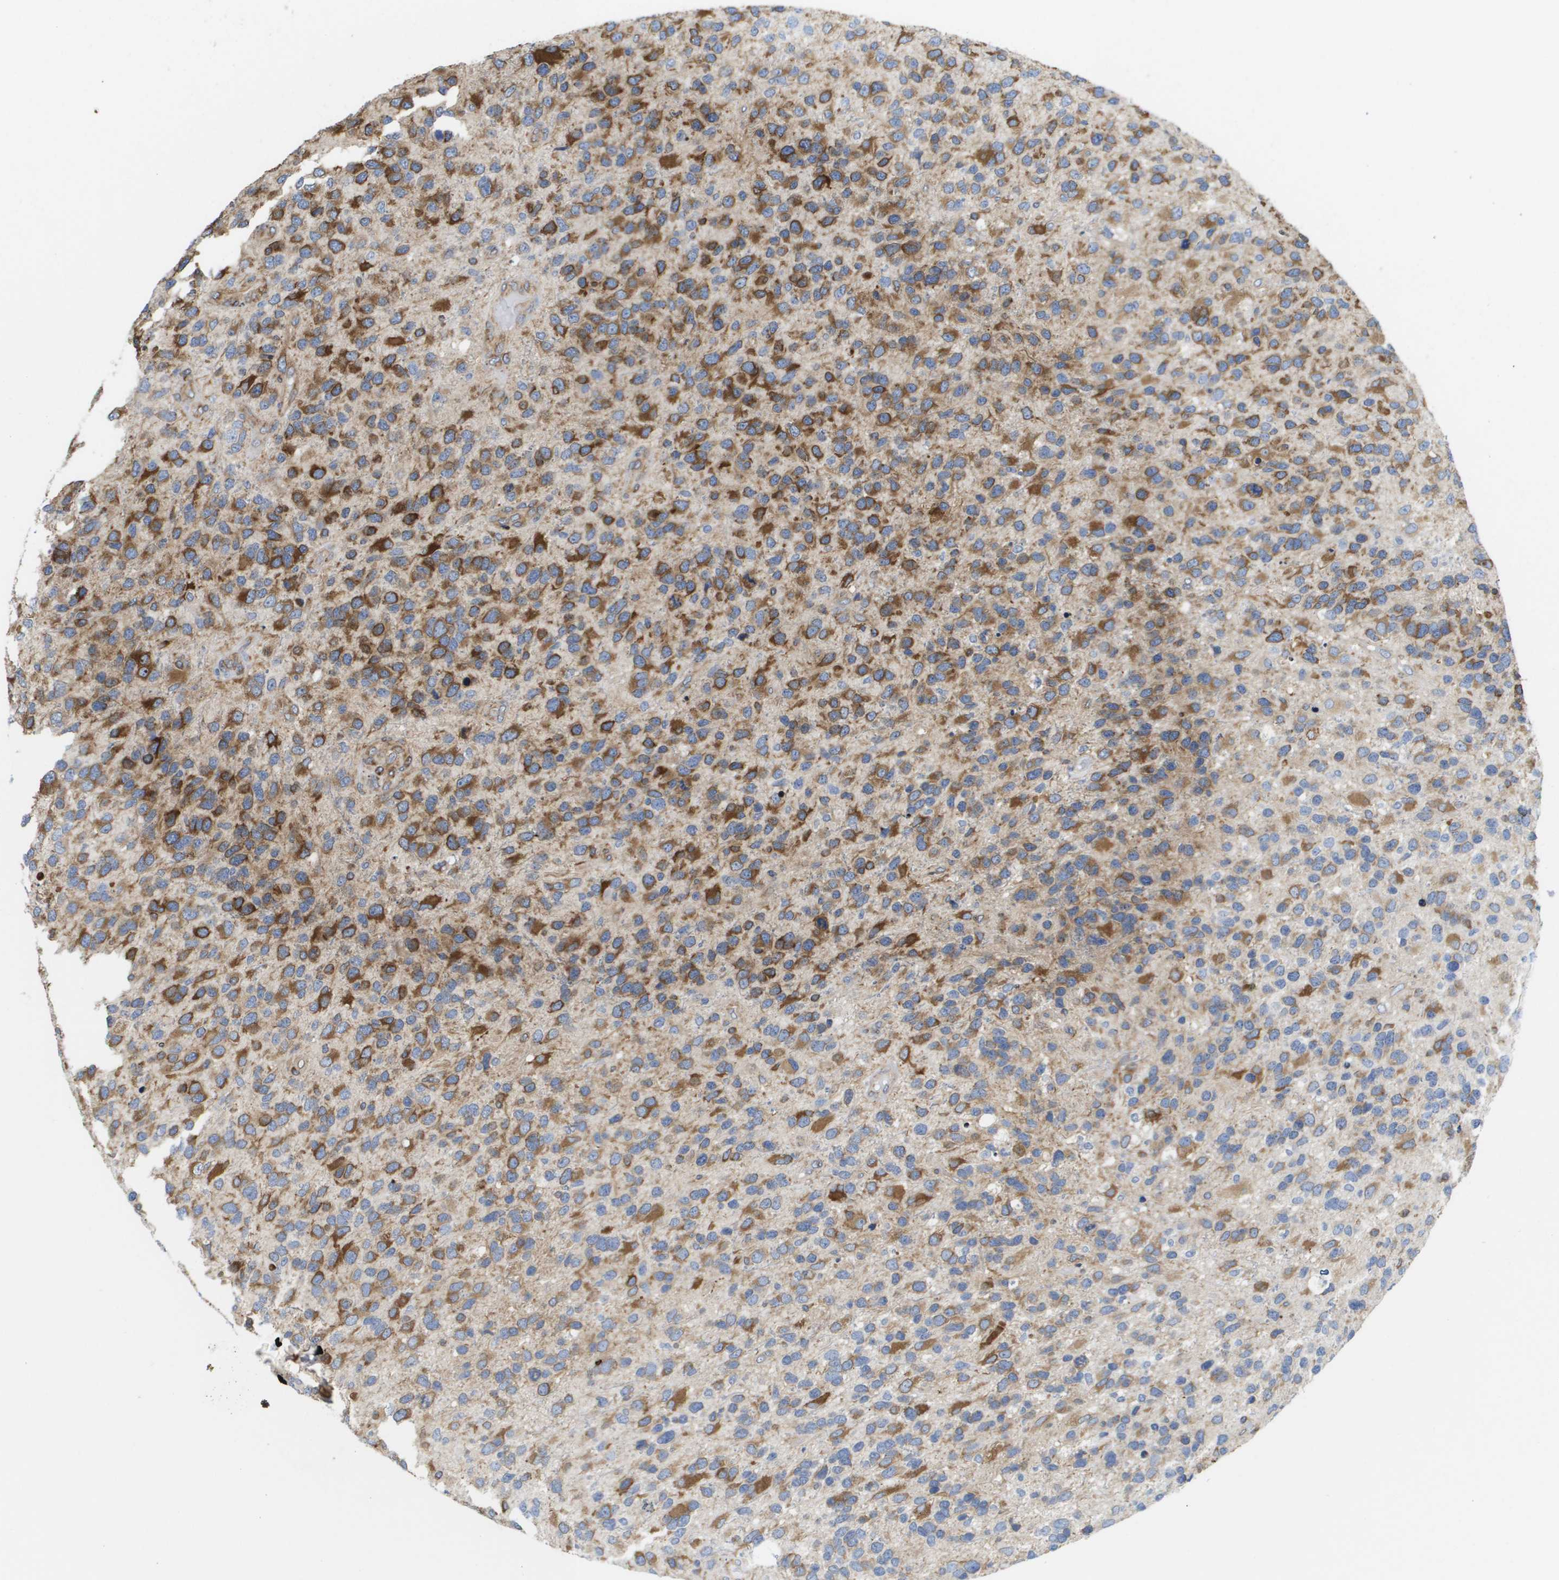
{"staining": {"intensity": "moderate", "quantity": ">75%", "location": "cytoplasmic/membranous"}, "tissue": "glioma", "cell_type": "Tumor cells", "image_type": "cancer", "snomed": [{"axis": "morphology", "description": "Glioma, malignant, High grade"}, {"axis": "topography", "description": "Brain"}], "caption": "This histopathology image displays immunohistochemistry (IHC) staining of human high-grade glioma (malignant), with medium moderate cytoplasmic/membranous expression in approximately >75% of tumor cells.", "gene": "ST3GAL2", "patient": {"sex": "female", "age": 58}}